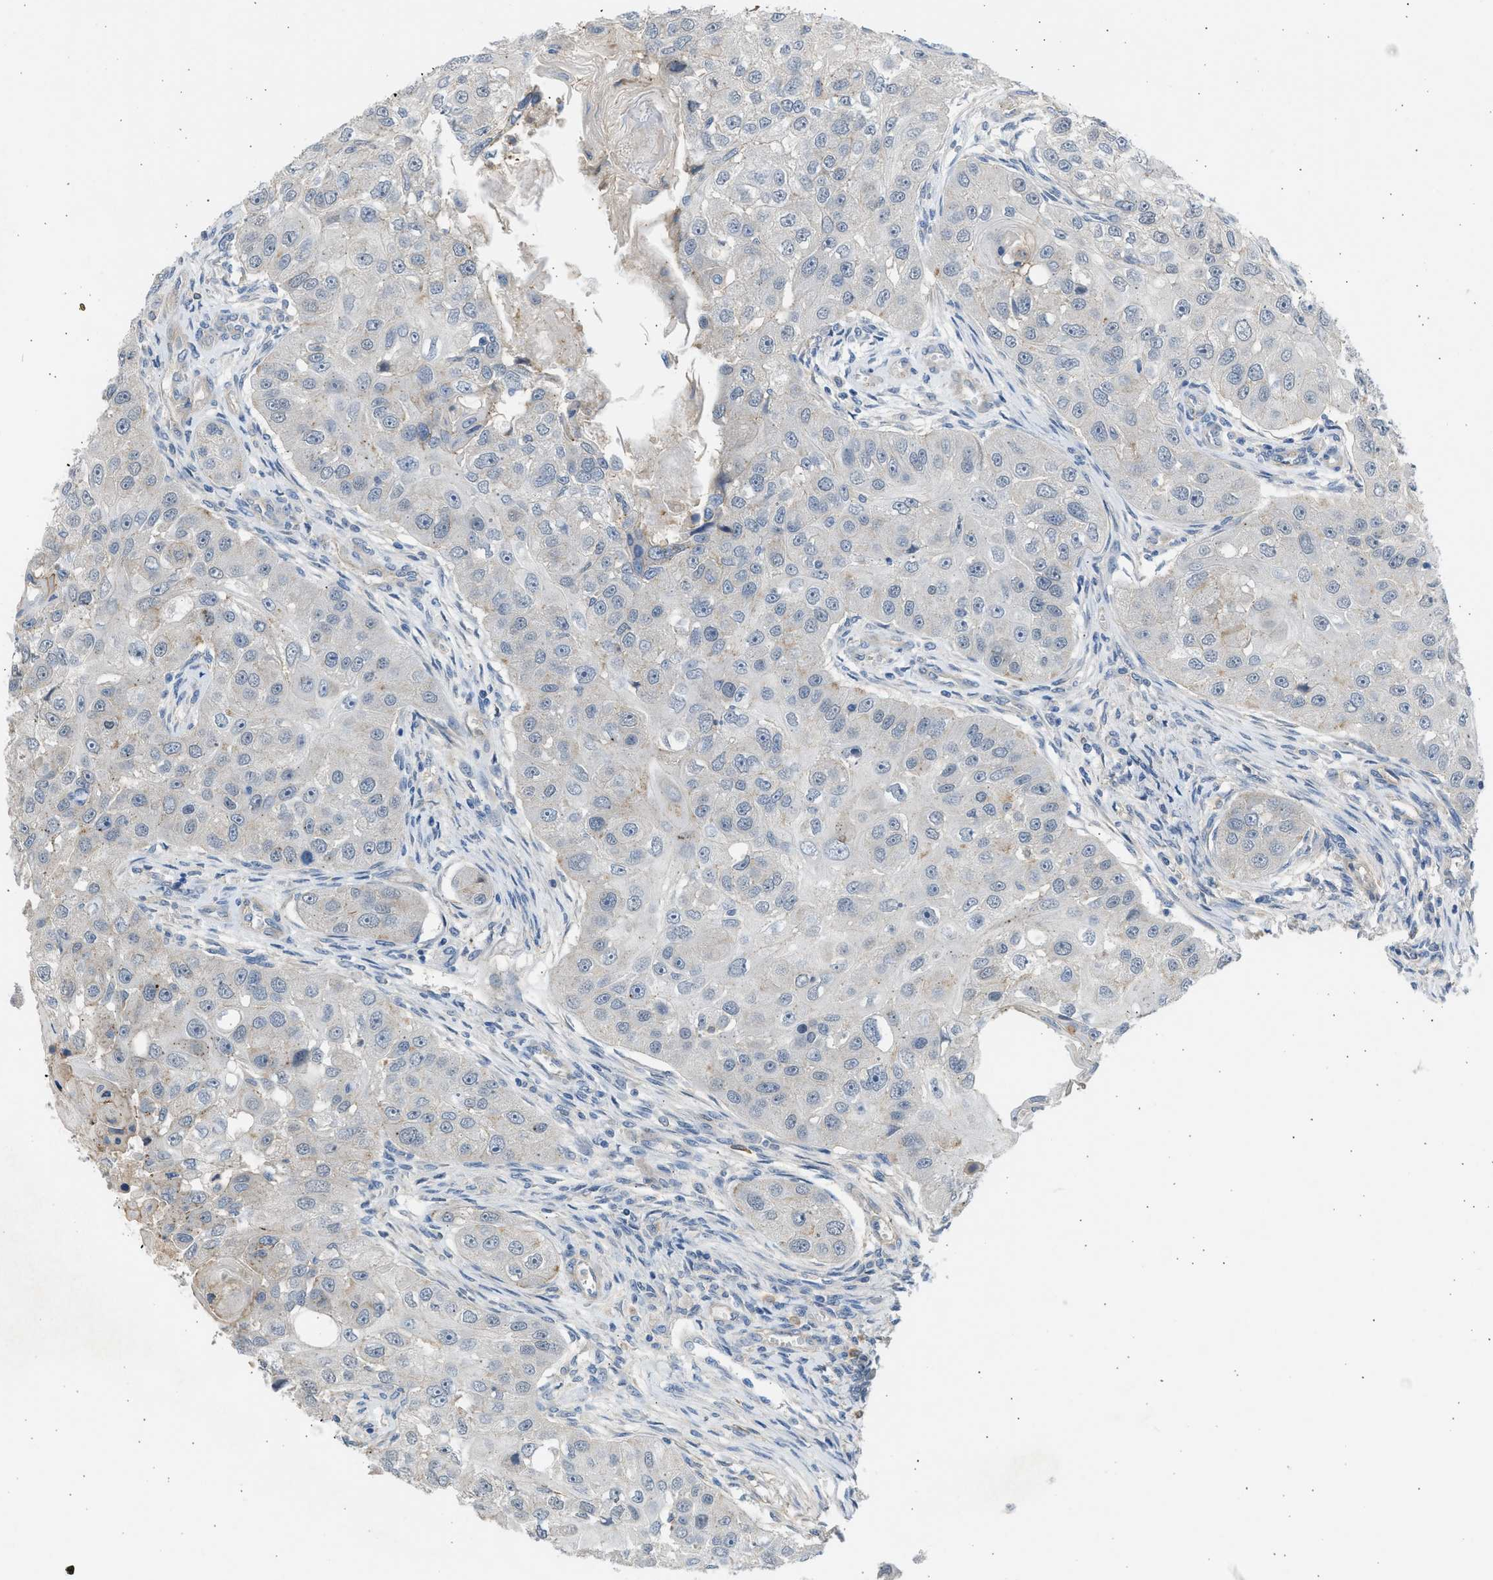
{"staining": {"intensity": "negative", "quantity": "none", "location": "none"}, "tissue": "head and neck cancer", "cell_type": "Tumor cells", "image_type": "cancer", "snomed": [{"axis": "morphology", "description": "Normal tissue, NOS"}, {"axis": "morphology", "description": "Squamous cell carcinoma, NOS"}, {"axis": "topography", "description": "Skeletal muscle"}, {"axis": "topography", "description": "Head-Neck"}], "caption": "Immunohistochemistry of squamous cell carcinoma (head and neck) exhibits no staining in tumor cells.", "gene": "PCNX3", "patient": {"sex": "male", "age": 51}}